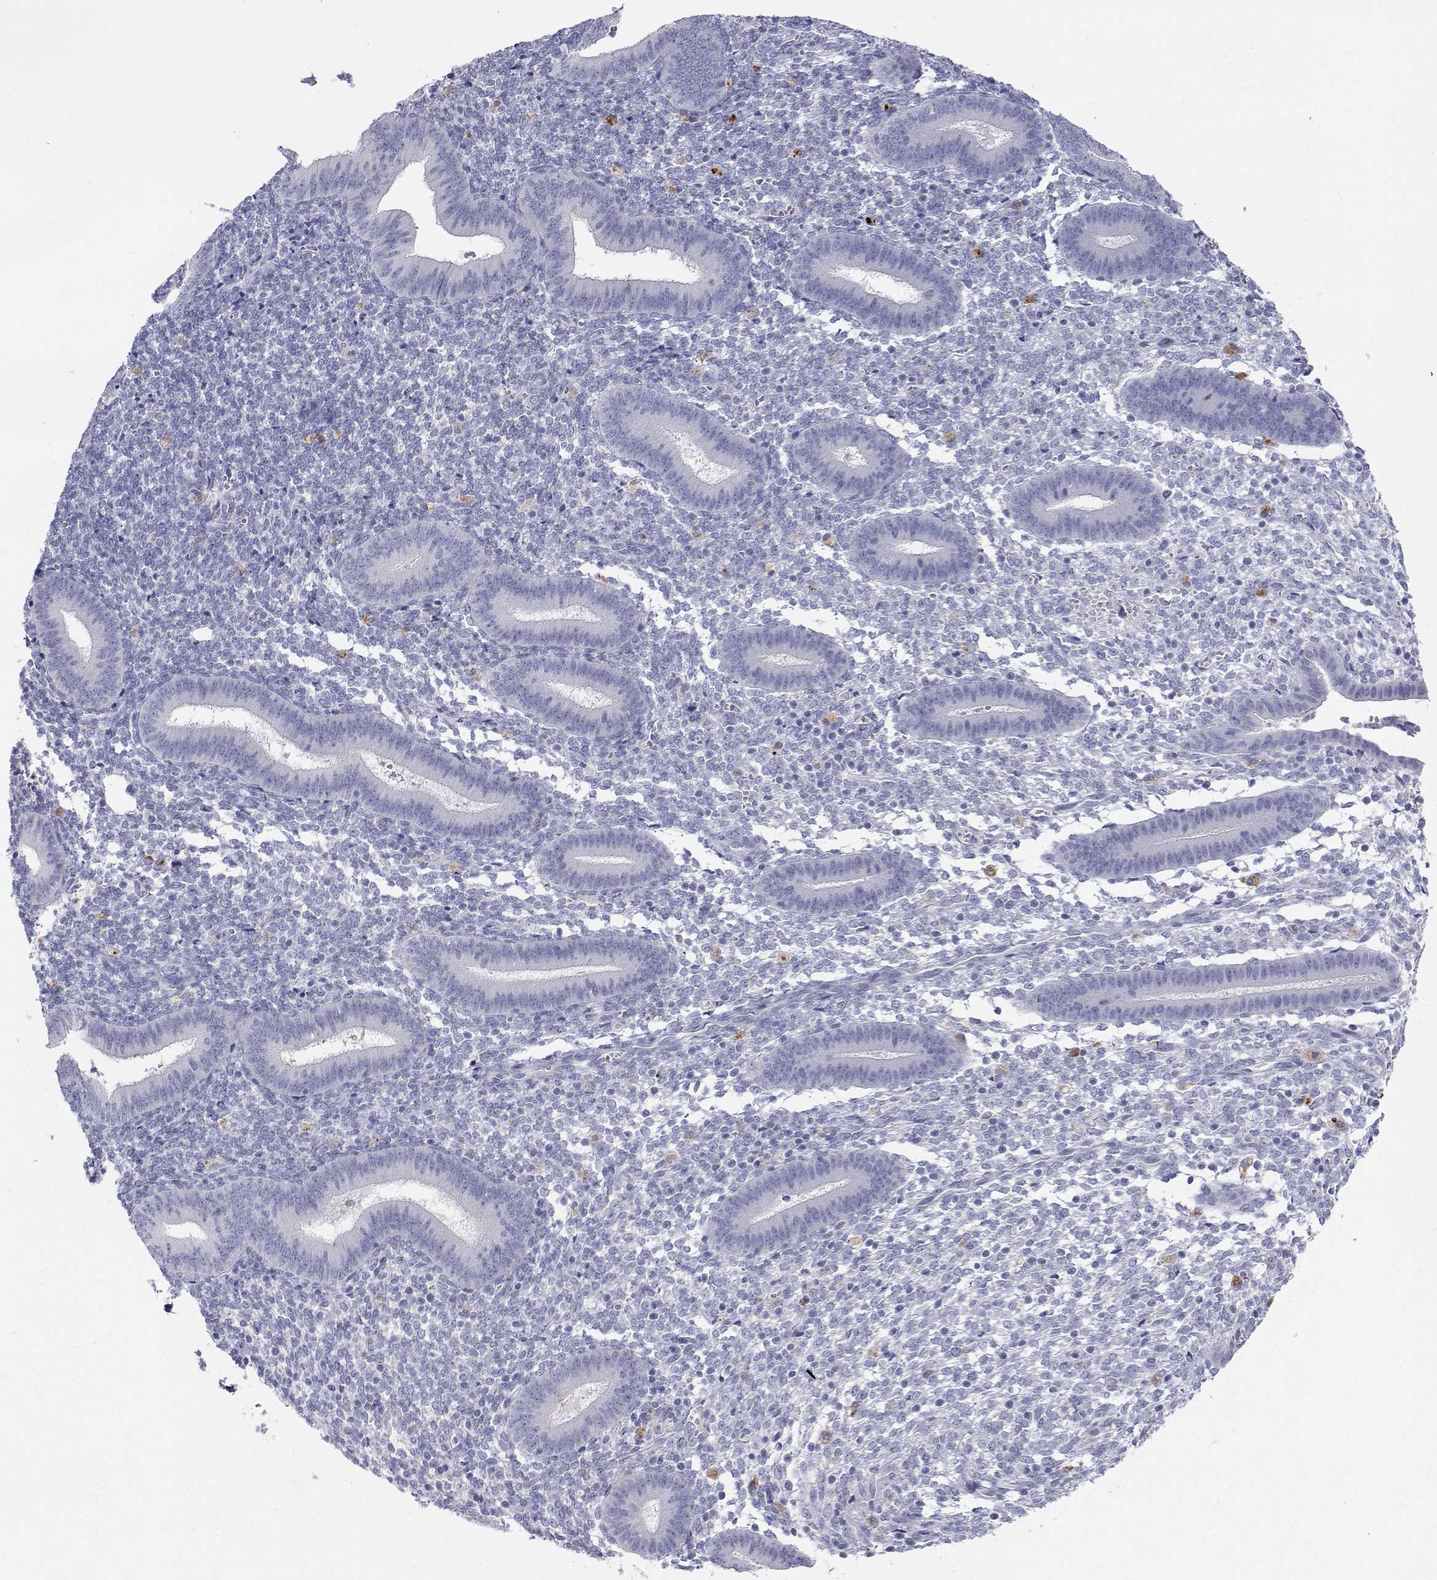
{"staining": {"intensity": "negative", "quantity": "none", "location": "none"}, "tissue": "endometrium", "cell_type": "Cells in endometrial stroma", "image_type": "normal", "snomed": [{"axis": "morphology", "description": "Normal tissue, NOS"}, {"axis": "topography", "description": "Endometrium"}], "caption": "This micrograph is of unremarkable endometrium stained with immunohistochemistry to label a protein in brown with the nuclei are counter-stained blue. There is no expression in cells in endometrial stroma.", "gene": "NCR2", "patient": {"sex": "female", "age": 25}}